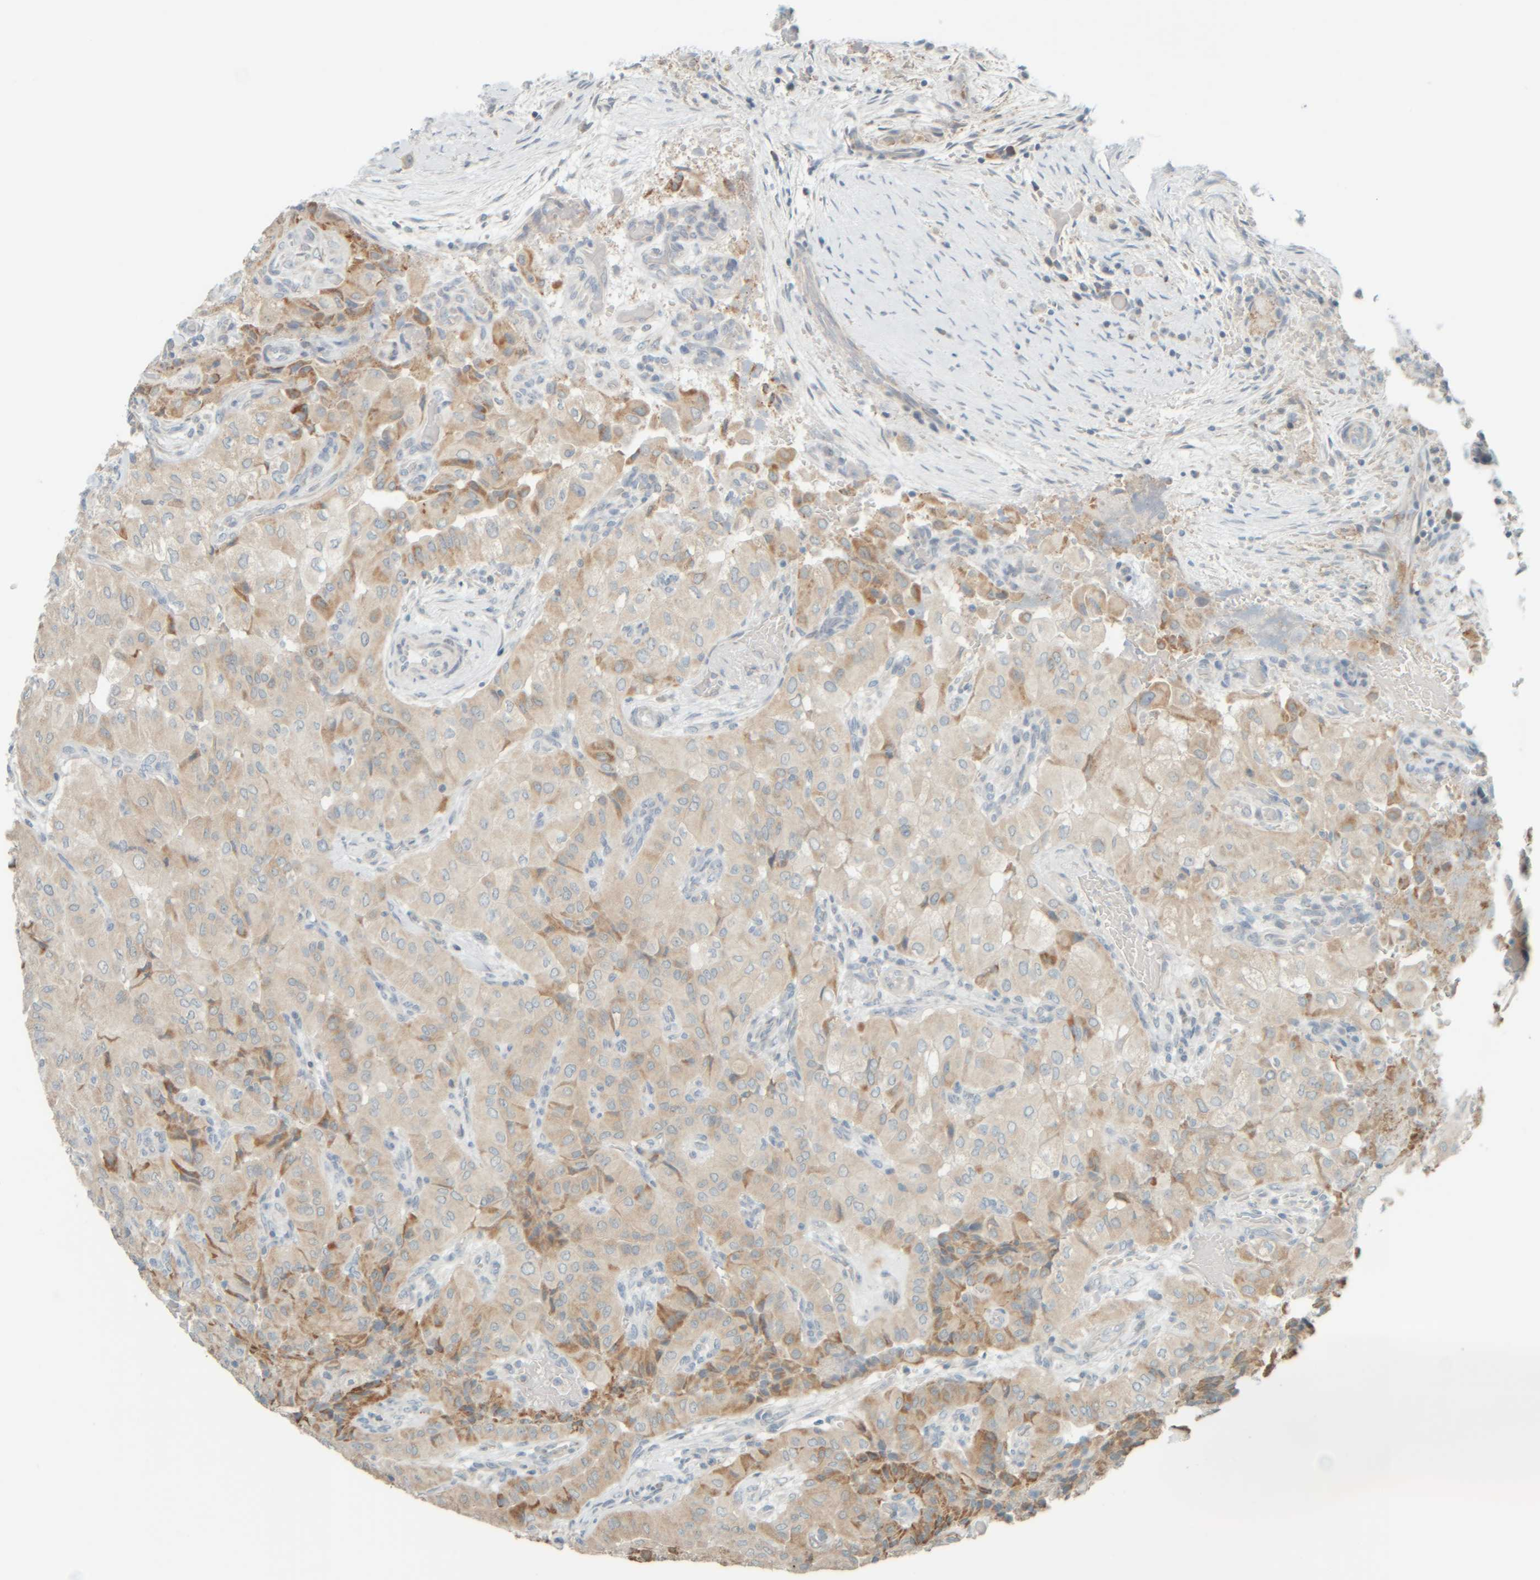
{"staining": {"intensity": "moderate", "quantity": "25%-75%", "location": "cytoplasmic/membranous"}, "tissue": "thyroid cancer", "cell_type": "Tumor cells", "image_type": "cancer", "snomed": [{"axis": "morphology", "description": "Papillary adenocarcinoma, NOS"}, {"axis": "topography", "description": "Thyroid gland"}], "caption": "Brown immunohistochemical staining in human thyroid papillary adenocarcinoma shows moderate cytoplasmic/membranous expression in approximately 25%-75% of tumor cells.", "gene": "PTGES3L-AARSD1", "patient": {"sex": "female", "age": 59}}